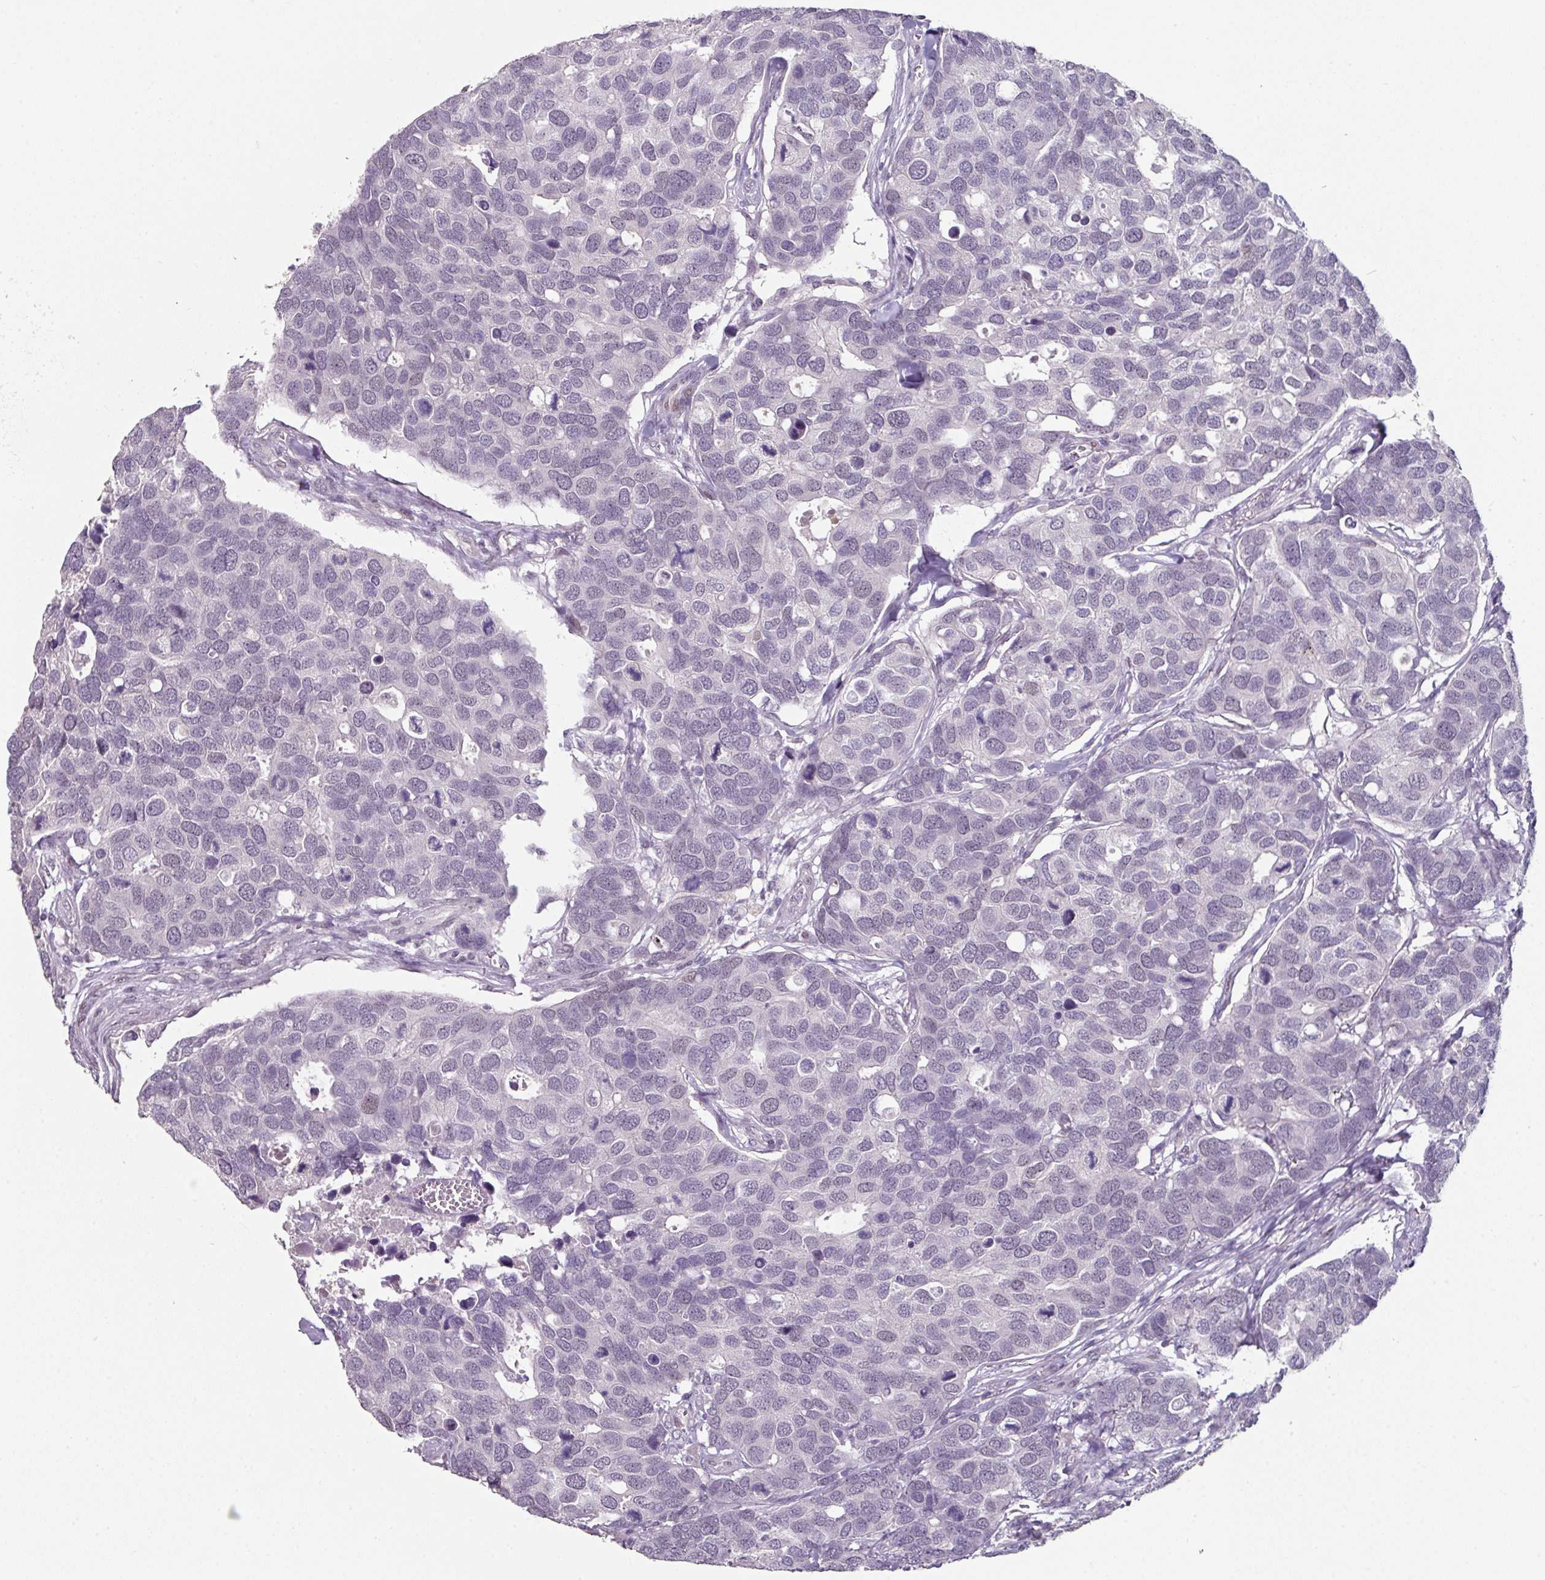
{"staining": {"intensity": "weak", "quantity": "<25%", "location": "nuclear"}, "tissue": "breast cancer", "cell_type": "Tumor cells", "image_type": "cancer", "snomed": [{"axis": "morphology", "description": "Duct carcinoma"}, {"axis": "topography", "description": "Breast"}], "caption": "This histopathology image is of invasive ductal carcinoma (breast) stained with IHC to label a protein in brown with the nuclei are counter-stained blue. There is no expression in tumor cells. (Stains: DAB immunohistochemistry (IHC) with hematoxylin counter stain, Microscopy: brightfield microscopy at high magnification).", "gene": "ELK1", "patient": {"sex": "female", "age": 83}}